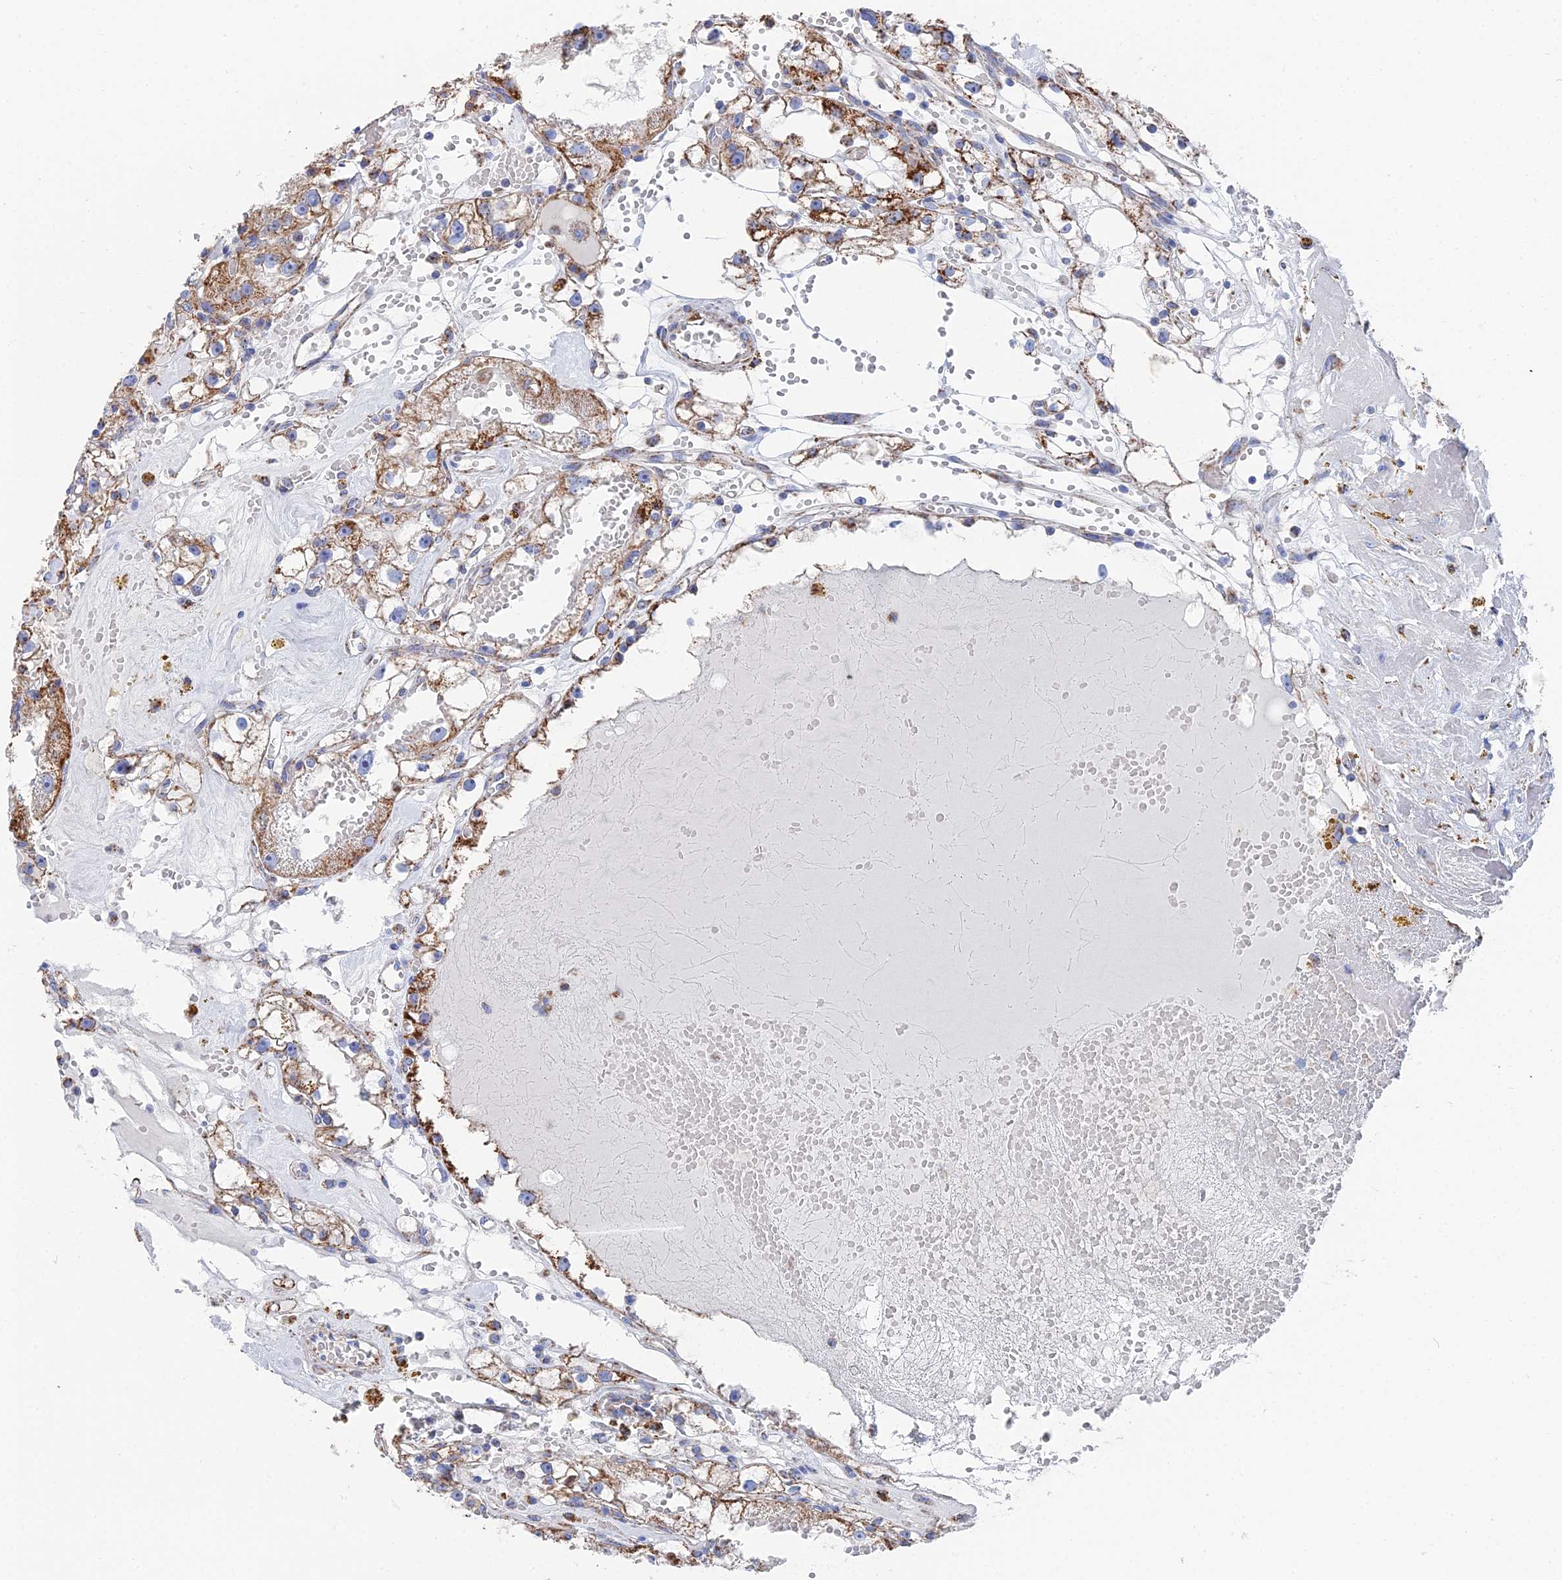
{"staining": {"intensity": "moderate", "quantity": ">75%", "location": "cytoplasmic/membranous"}, "tissue": "renal cancer", "cell_type": "Tumor cells", "image_type": "cancer", "snomed": [{"axis": "morphology", "description": "Adenocarcinoma, NOS"}, {"axis": "topography", "description": "Kidney"}], "caption": "DAB (3,3'-diaminobenzidine) immunohistochemical staining of renal cancer (adenocarcinoma) exhibits moderate cytoplasmic/membranous protein staining in about >75% of tumor cells.", "gene": "IFT80", "patient": {"sex": "male", "age": 56}}